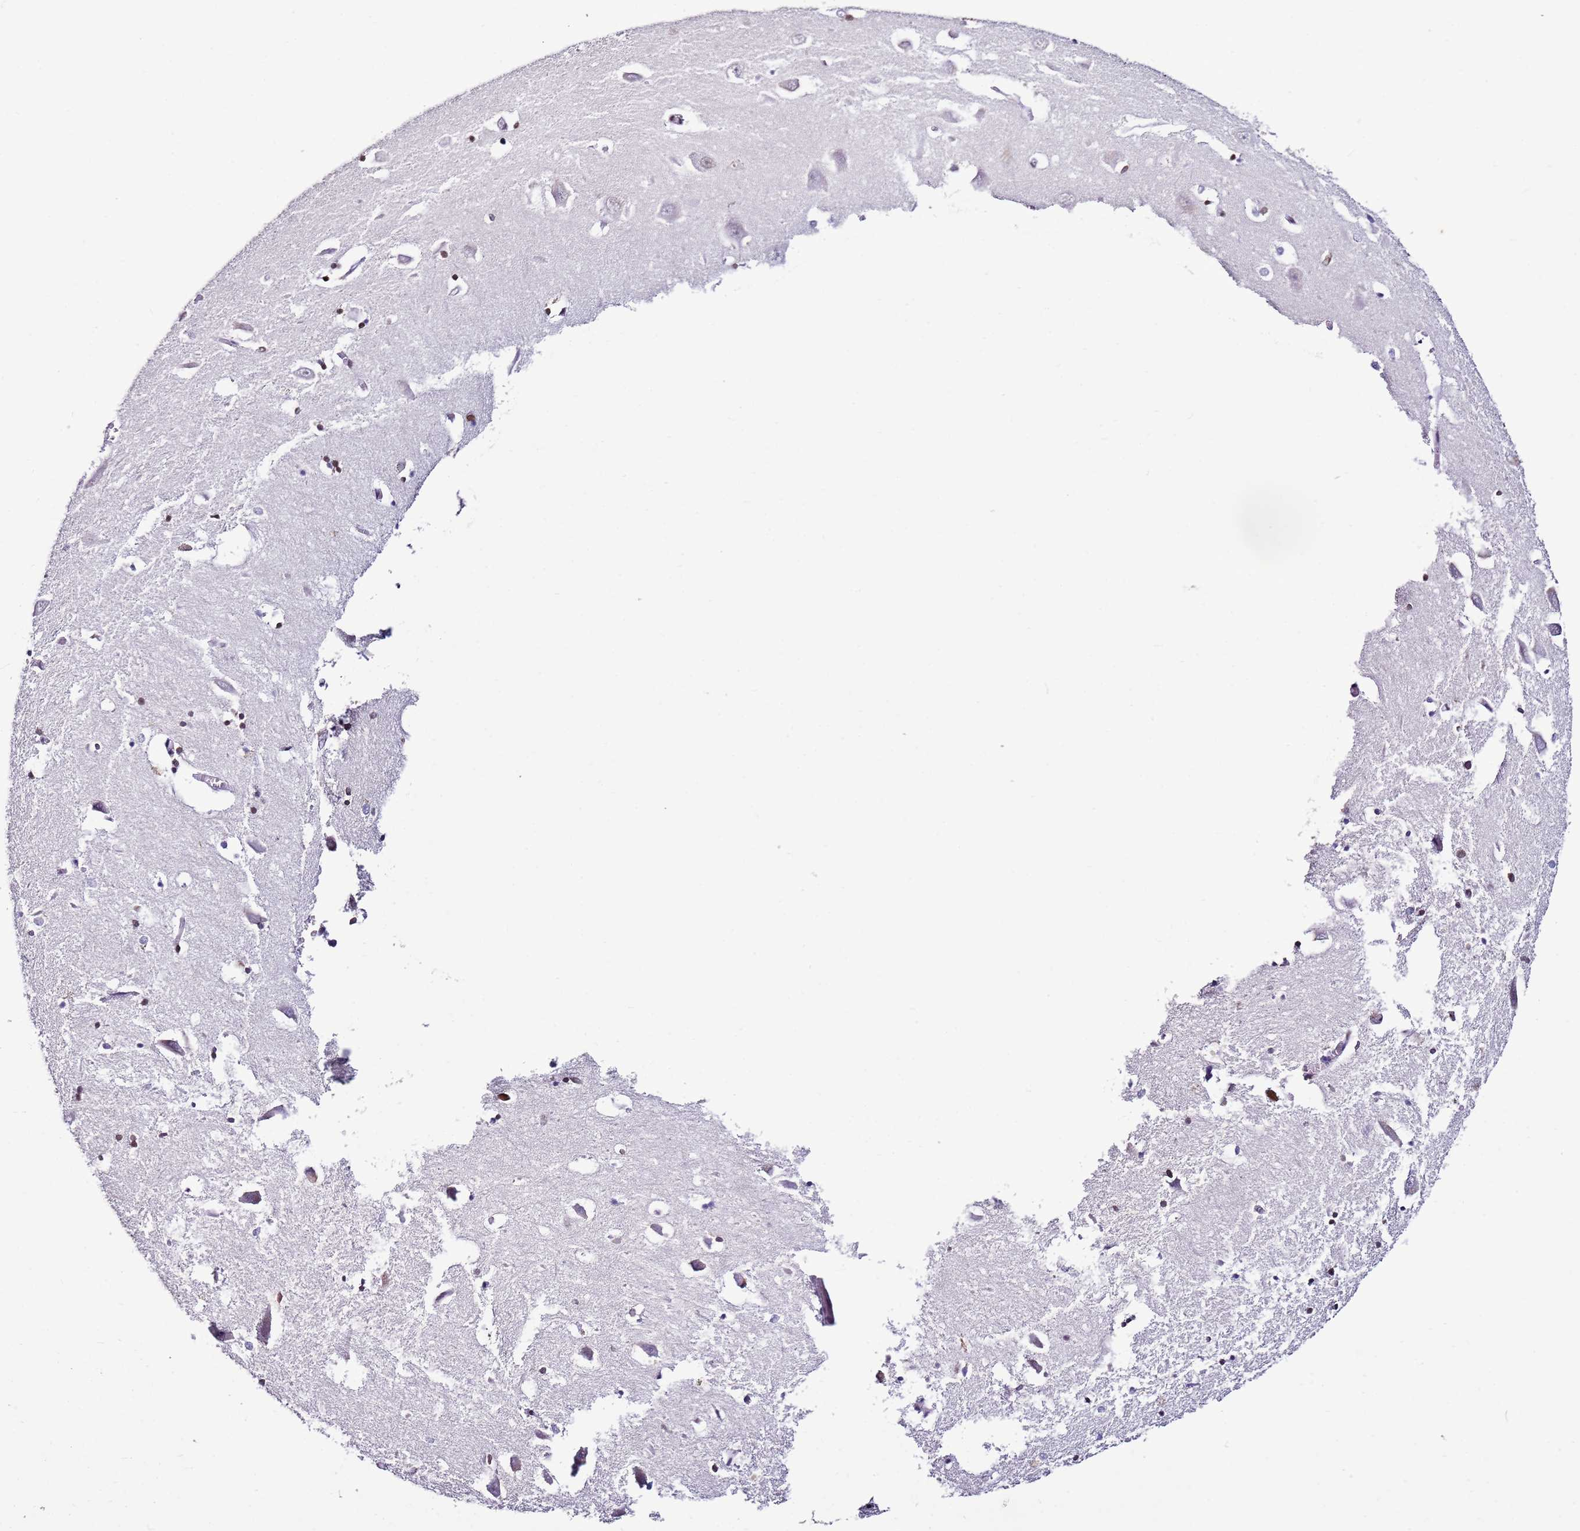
{"staining": {"intensity": "moderate", "quantity": "<25%", "location": "nuclear"}, "tissue": "hippocampus", "cell_type": "Glial cells", "image_type": "normal", "snomed": [{"axis": "morphology", "description": "Normal tissue, NOS"}, {"axis": "topography", "description": "Hippocampus"}], "caption": "A micrograph of human hippocampus stained for a protein reveals moderate nuclear brown staining in glial cells.", "gene": "POU6F1", "patient": {"sex": "male", "age": 70}}